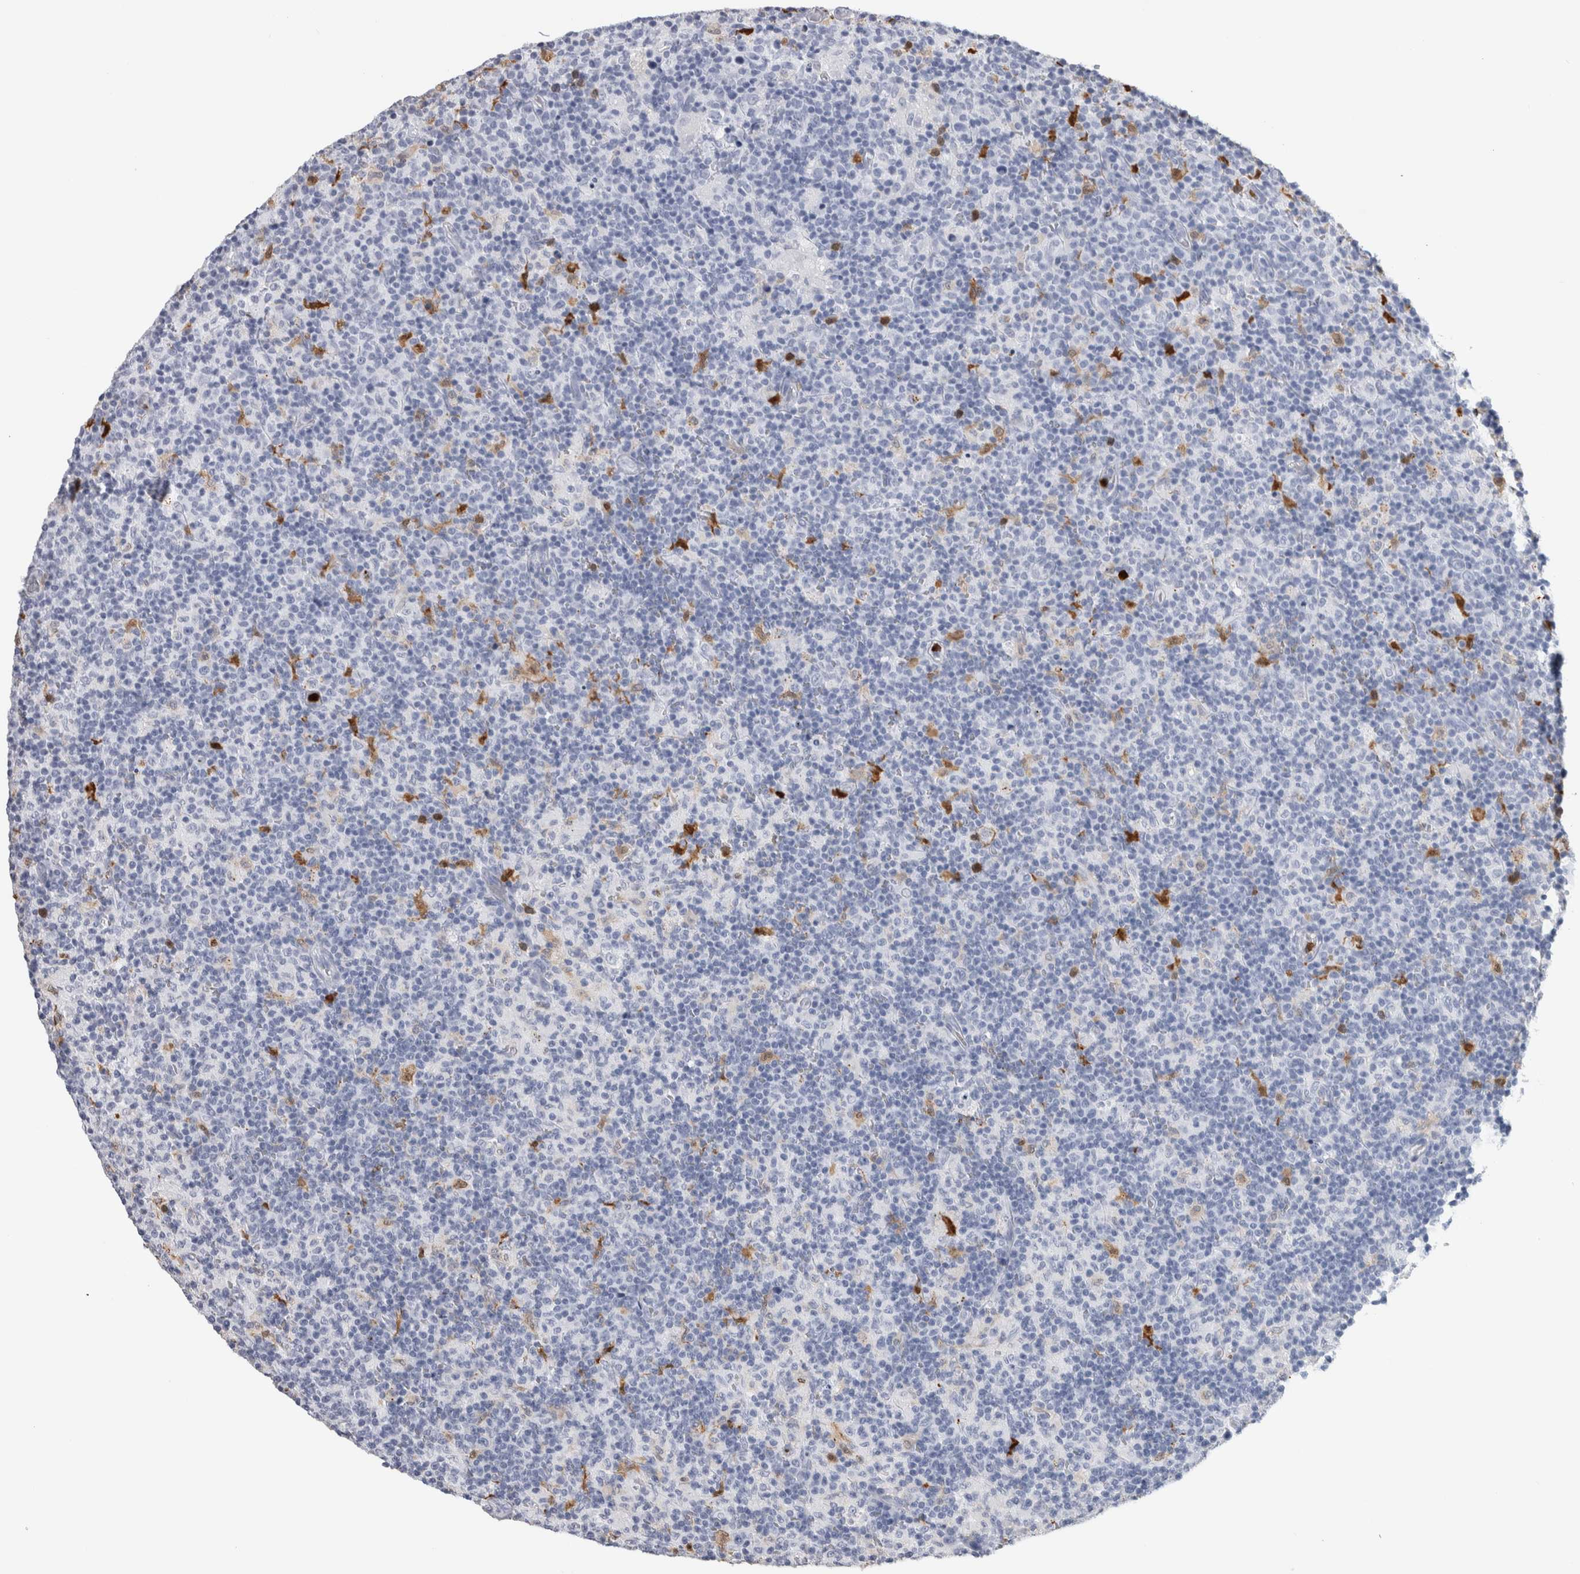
{"staining": {"intensity": "negative", "quantity": "none", "location": "none"}, "tissue": "lymph node", "cell_type": "Germinal center cells", "image_type": "normal", "snomed": [{"axis": "morphology", "description": "Normal tissue, NOS"}, {"axis": "morphology", "description": "Inflammation, NOS"}, {"axis": "topography", "description": "Lymph node"}], "caption": "A high-resolution photomicrograph shows immunohistochemistry staining of normal lymph node, which demonstrates no significant expression in germinal center cells.", "gene": "S100A8", "patient": {"sex": "male", "age": 55}}